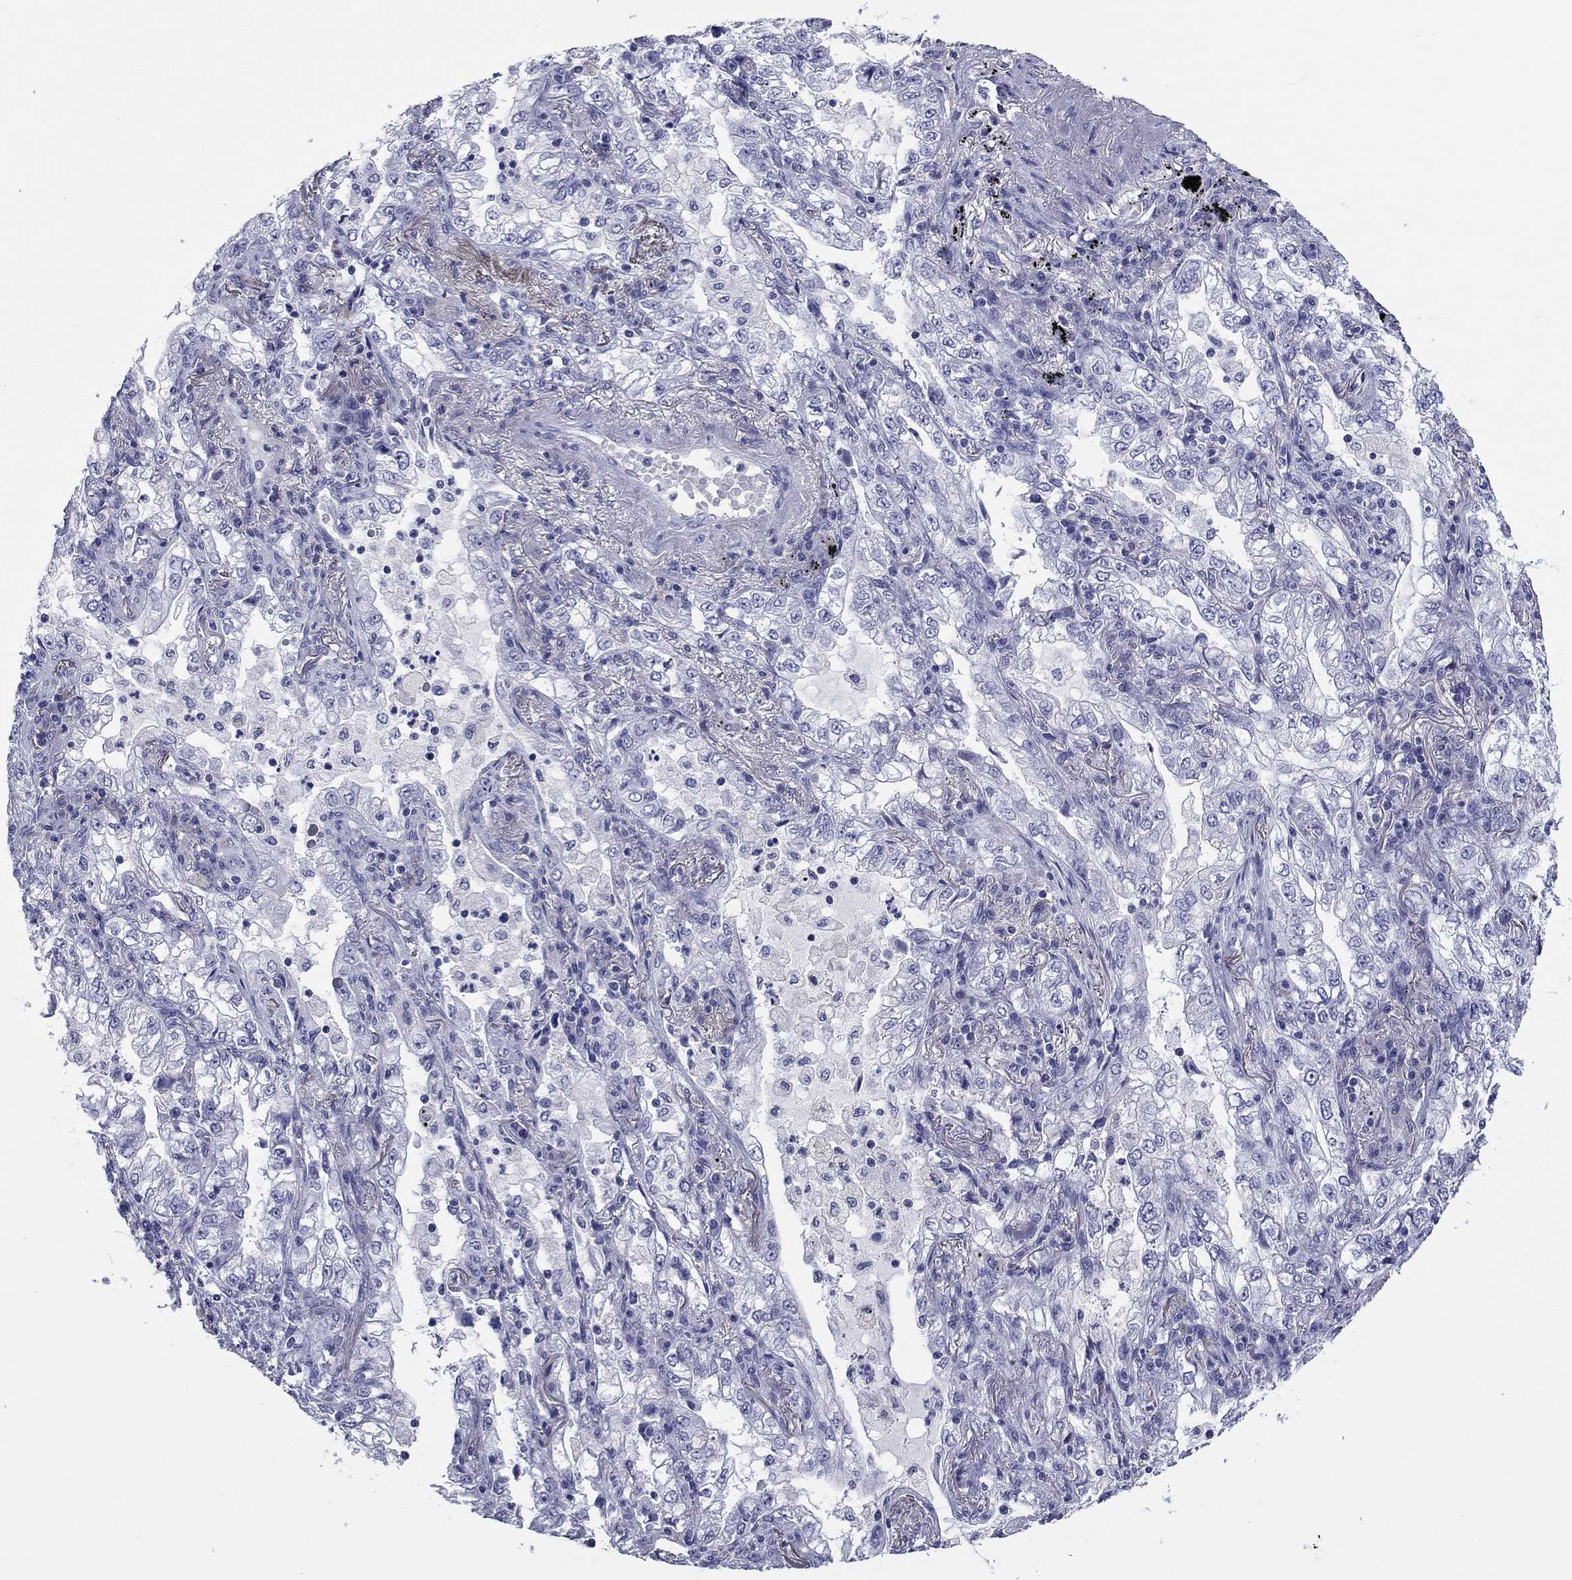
{"staining": {"intensity": "negative", "quantity": "none", "location": "none"}, "tissue": "lung cancer", "cell_type": "Tumor cells", "image_type": "cancer", "snomed": [{"axis": "morphology", "description": "Adenocarcinoma, NOS"}, {"axis": "topography", "description": "Lung"}], "caption": "Immunohistochemistry of human lung adenocarcinoma reveals no expression in tumor cells. Nuclei are stained in blue.", "gene": "ABCC2", "patient": {"sex": "female", "age": 73}}